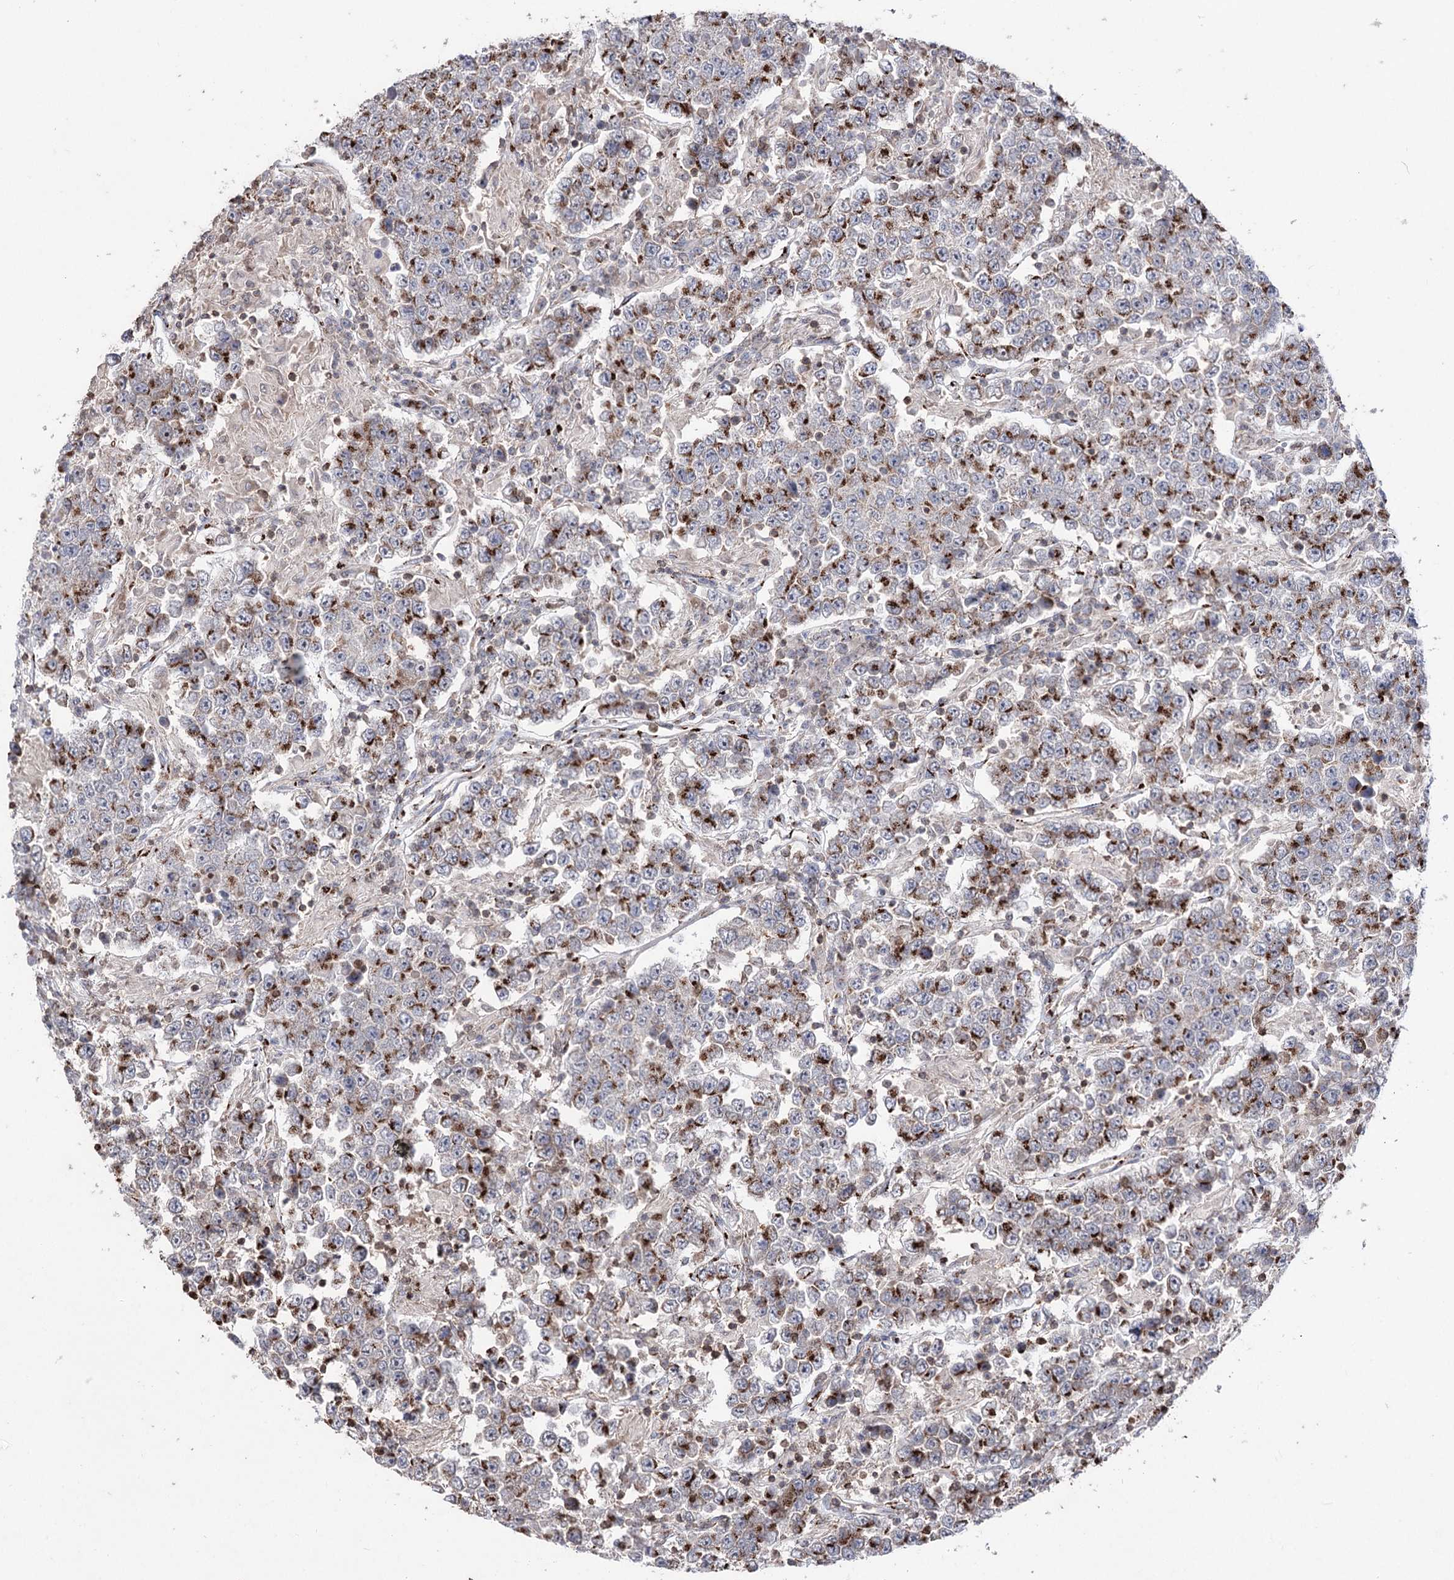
{"staining": {"intensity": "strong", "quantity": "25%-75%", "location": "cytoplasmic/membranous"}, "tissue": "testis cancer", "cell_type": "Tumor cells", "image_type": "cancer", "snomed": [{"axis": "morphology", "description": "Normal tissue, NOS"}, {"axis": "morphology", "description": "Urothelial carcinoma, High grade"}, {"axis": "morphology", "description": "Seminoma, NOS"}, {"axis": "morphology", "description": "Carcinoma, Embryonal, NOS"}, {"axis": "topography", "description": "Urinary bladder"}, {"axis": "topography", "description": "Testis"}], "caption": "This image displays IHC staining of testis cancer (urothelial carcinoma (high-grade)), with high strong cytoplasmic/membranous staining in approximately 25%-75% of tumor cells.", "gene": "ARHGAP20", "patient": {"sex": "male", "age": 41}}